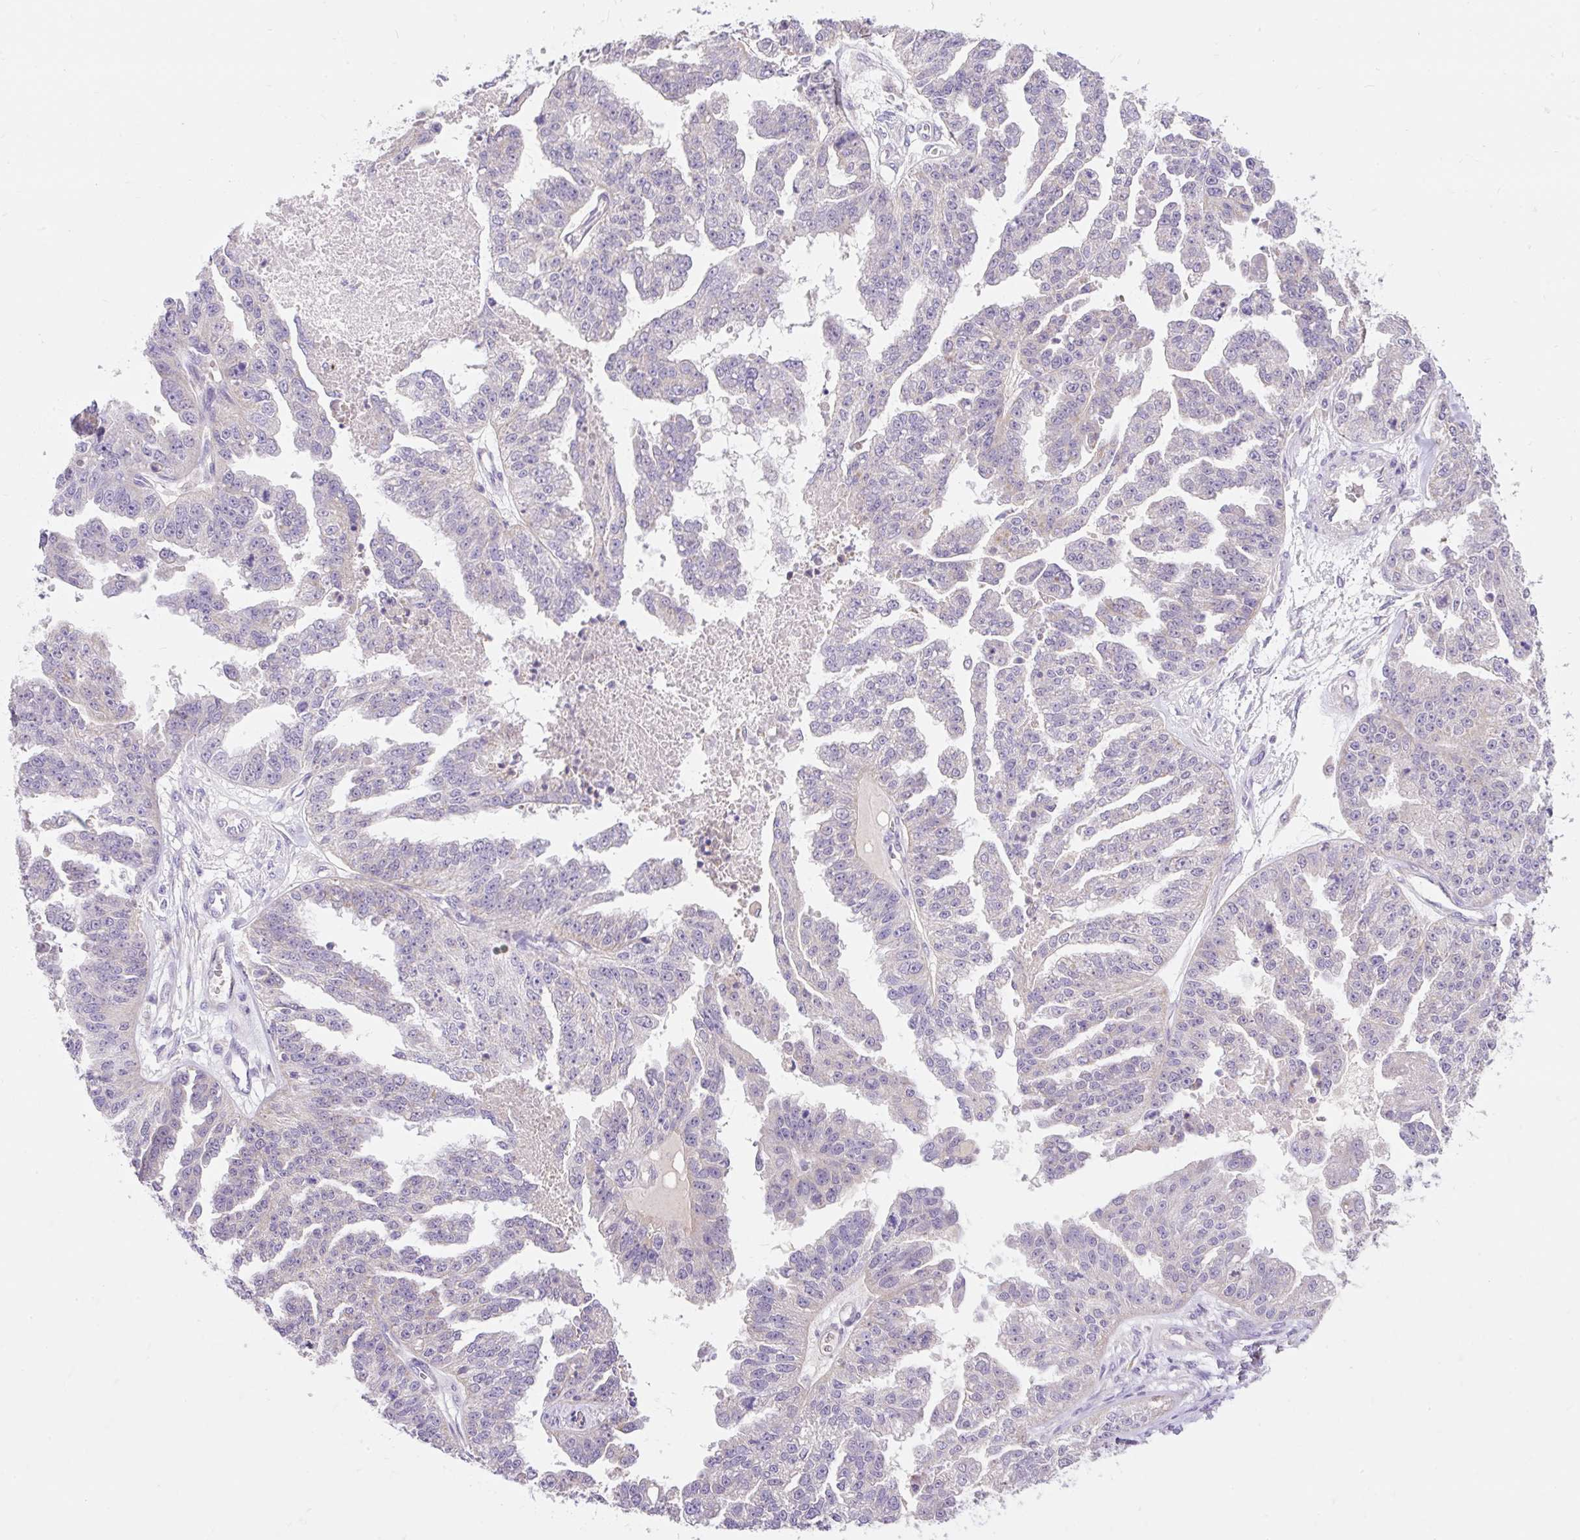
{"staining": {"intensity": "negative", "quantity": "none", "location": "none"}, "tissue": "ovarian cancer", "cell_type": "Tumor cells", "image_type": "cancer", "snomed": [{"axis": "morphology", "description": "Cystadenocarcinoma, serous, NOS"}, {"axis": "topography", "description": "Ovary"}], "caption": "An IHC photomicrograph of serous cystadenocarcinoma (ovarian) is shown. There is no staining in tumor cells of serous cystadenocarcinoma (ovarian).", "gene": "PMAIP1", "patient": {"sex": "female", "age": 58}}